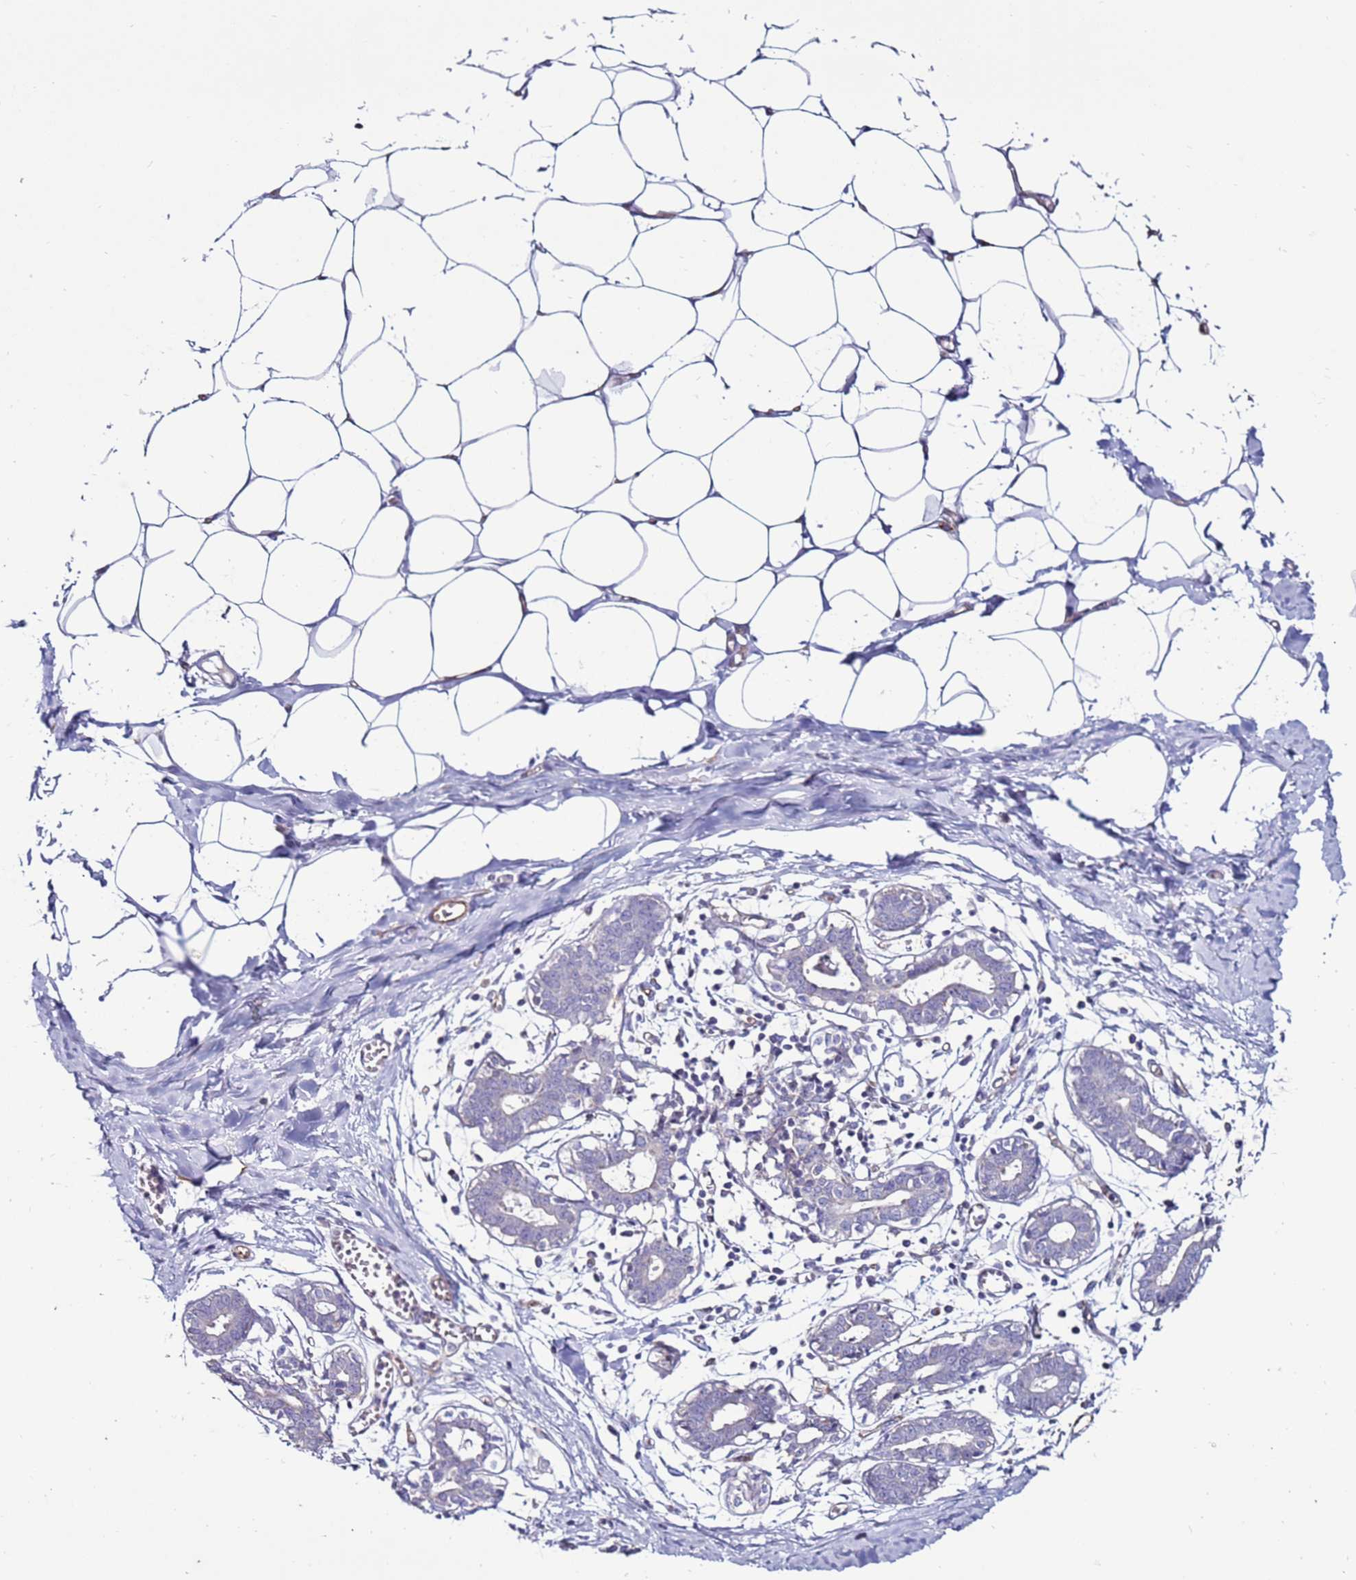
{"staining": {"intensity": "negative", "quantity": "none", "location": "none"}, "tissue": "breast", "cell_type": "Adipocytes", "image_type": "normal", "snomed": [{"axis": "morphology", "description": "Normal tissue, NOS"}, {"axis": "topography", "description": "Breast"}], "caption": "This is an immunohistochemistry histopathology image of normal breast. There is no staining in adipocytes.", "gene": "CLEC4M", "patient": {"sex": "female", "age": 27}}